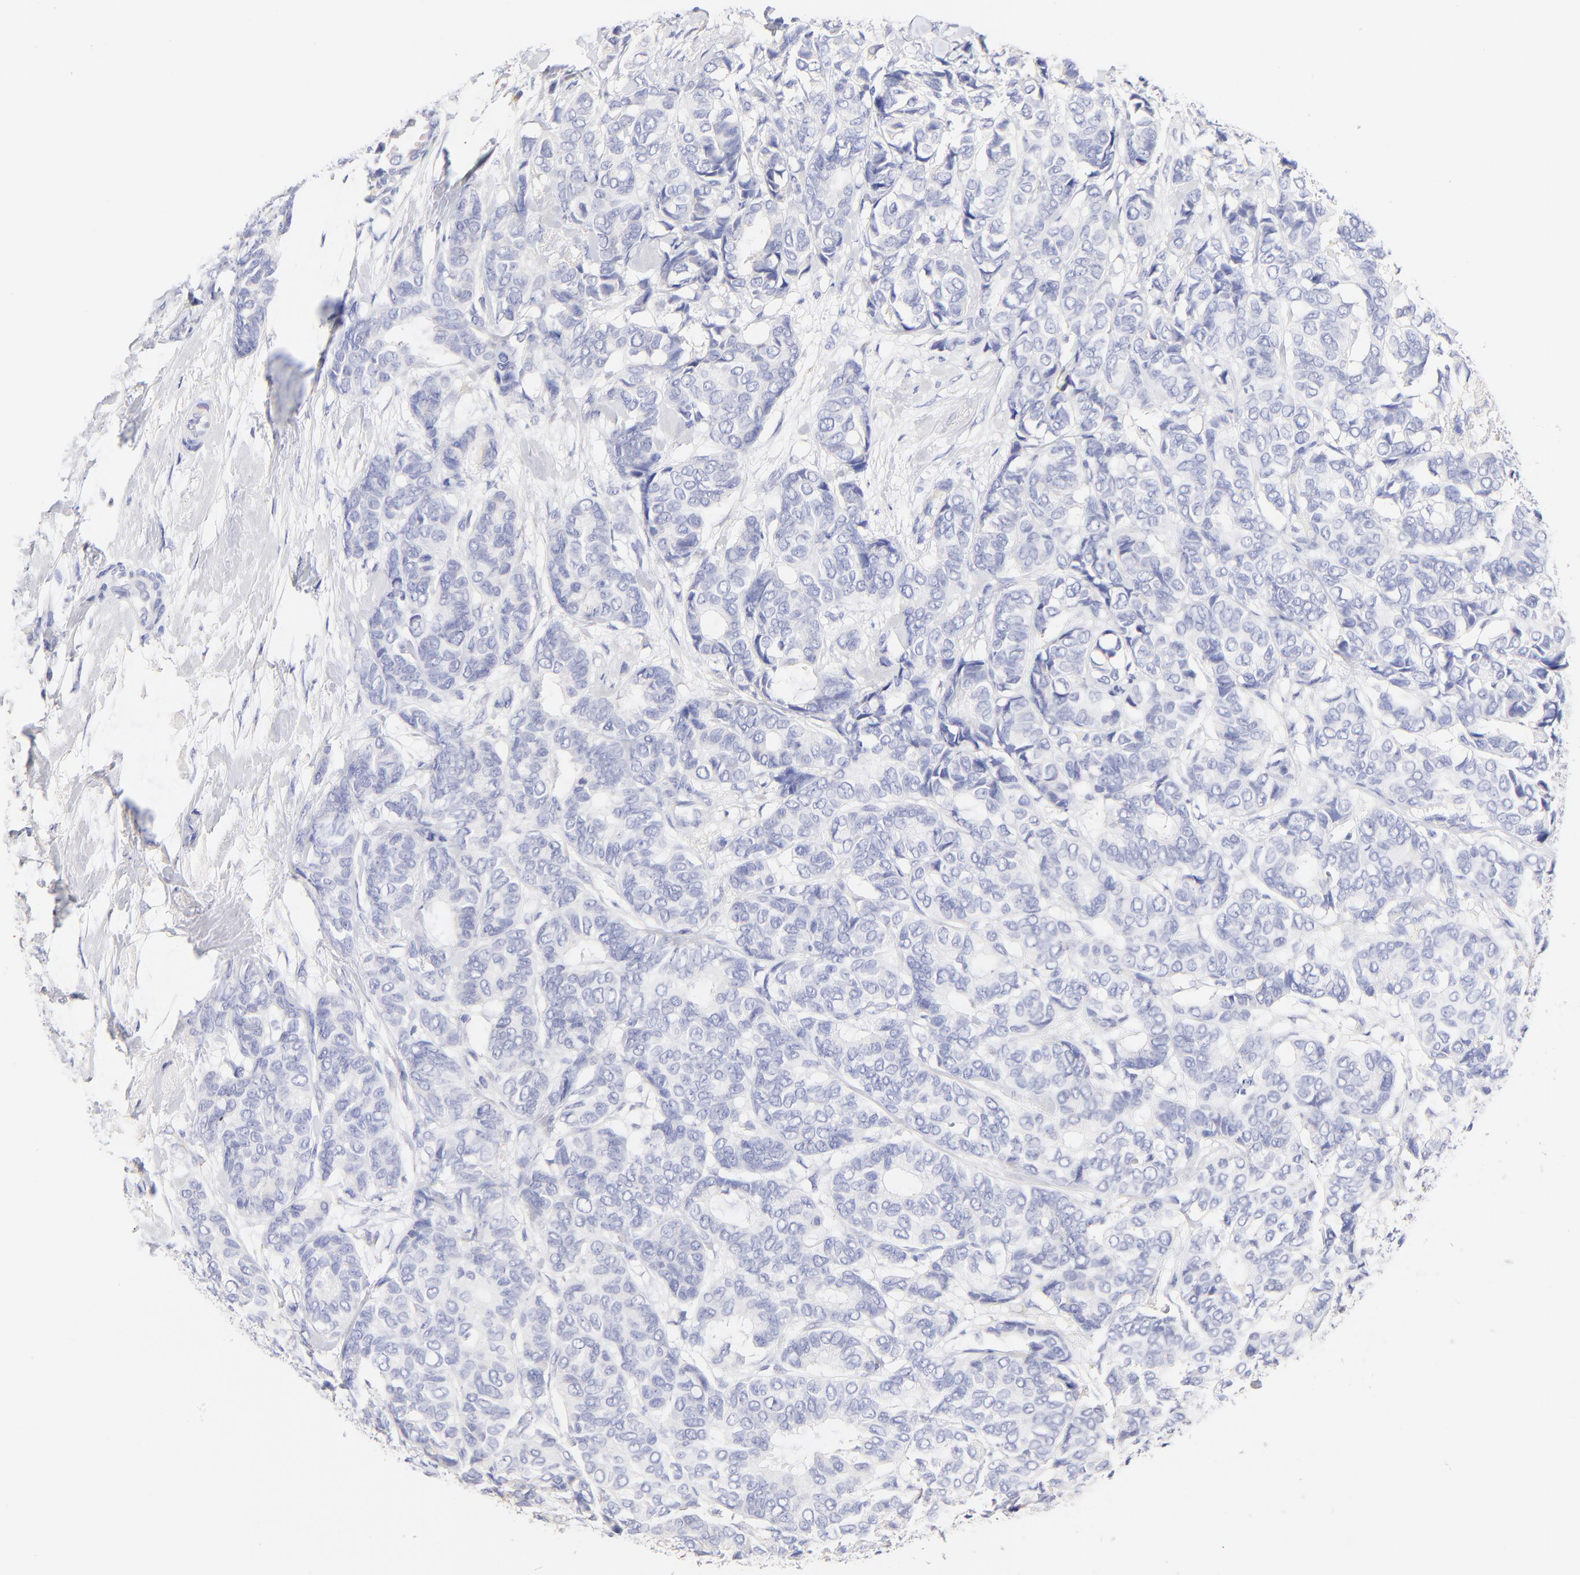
{"staining": {"intensity": "negative", "quantity": "none", "location": "none"}, "tissue": "breast cancer", "cell_type": "Tumor cells", "image_type": "cancer", "snomed": [{"axis": "morphology", "description": "Duct carcinoma"}, {"axis": "topography", "description": "Breast"}], "caption": "Immunohistochemical staining of breast infiltrating ductal carcinoma reveals no significant staining in tumor cells.", "gene": "ASB9", "patient": {"sex": "female", "age": 87}}